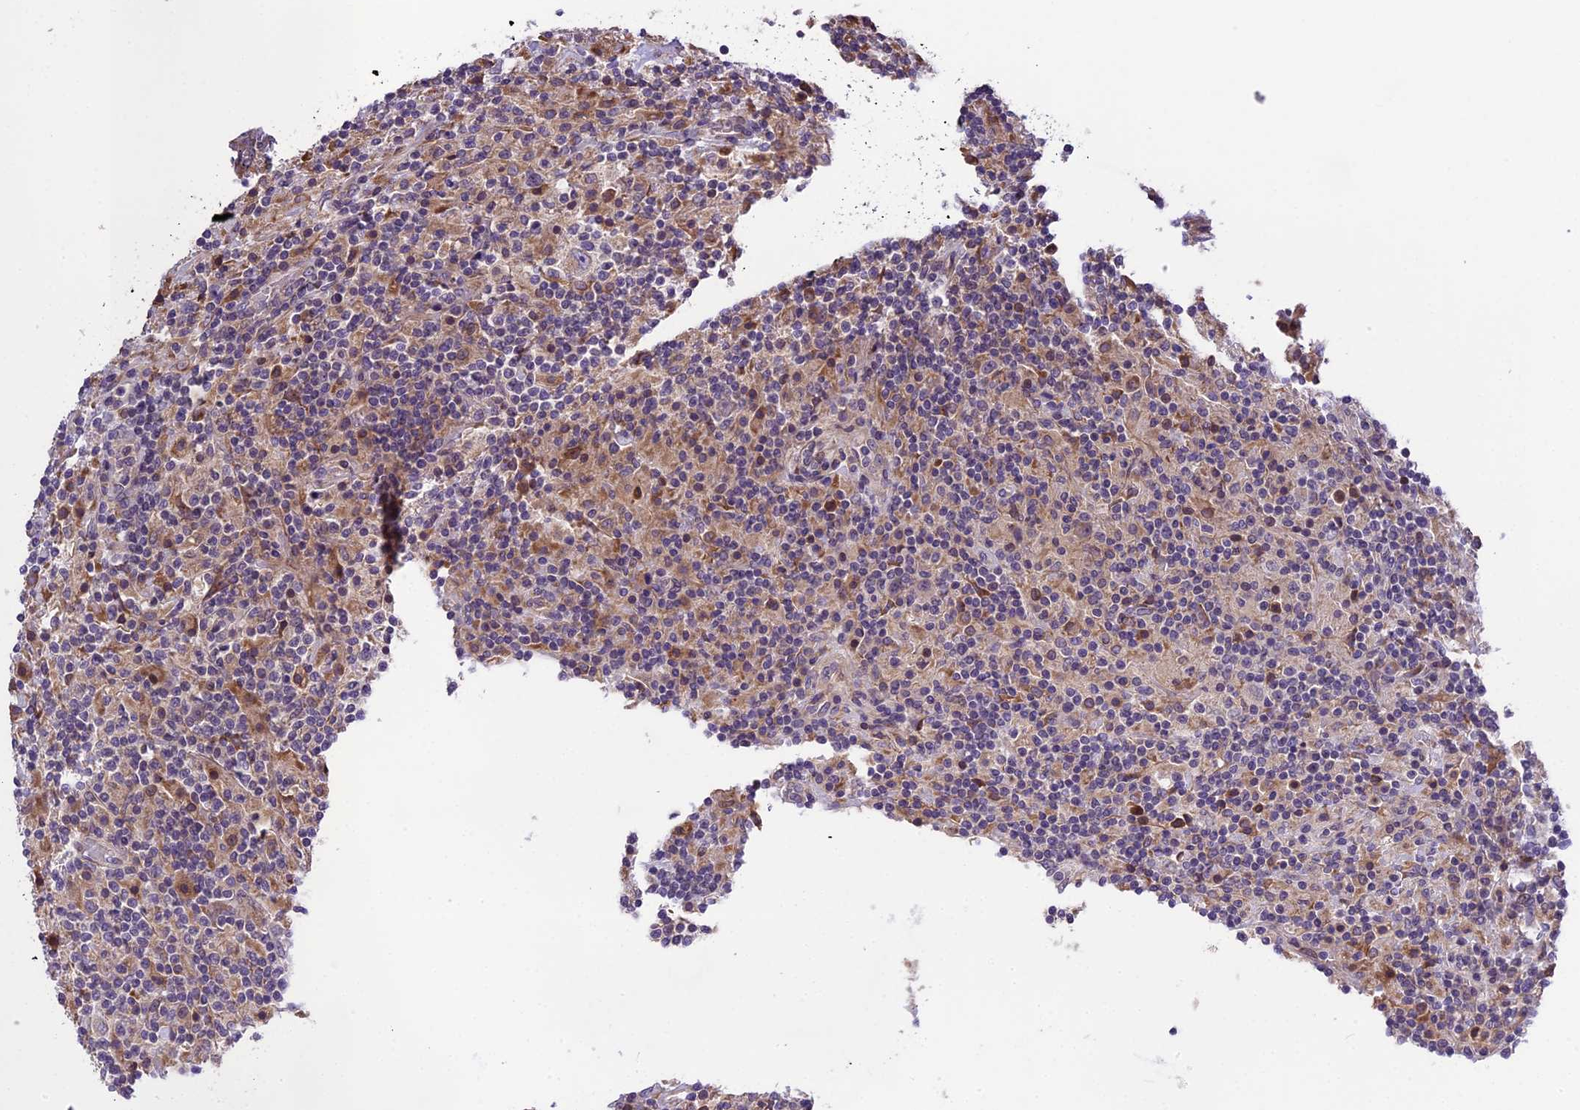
{"staining": {"intensity": "negative", "quantity": "none", "location": "none"}, "tissue": "lymphoma", "cell_type": "Tumor cells", "image_type": "cancer", "snomed": [{"axis": "morphology", "description": "Hodgkin's disease, NOS"}, {"axis": "topography", "description": "Lymph node"}], "caption": "Histopathology image shows no protein staining in tumor cells of Hodgkin's disease tissue.", "gene": "ABCC10", "patient": {"sex": "male", "age": 70}}